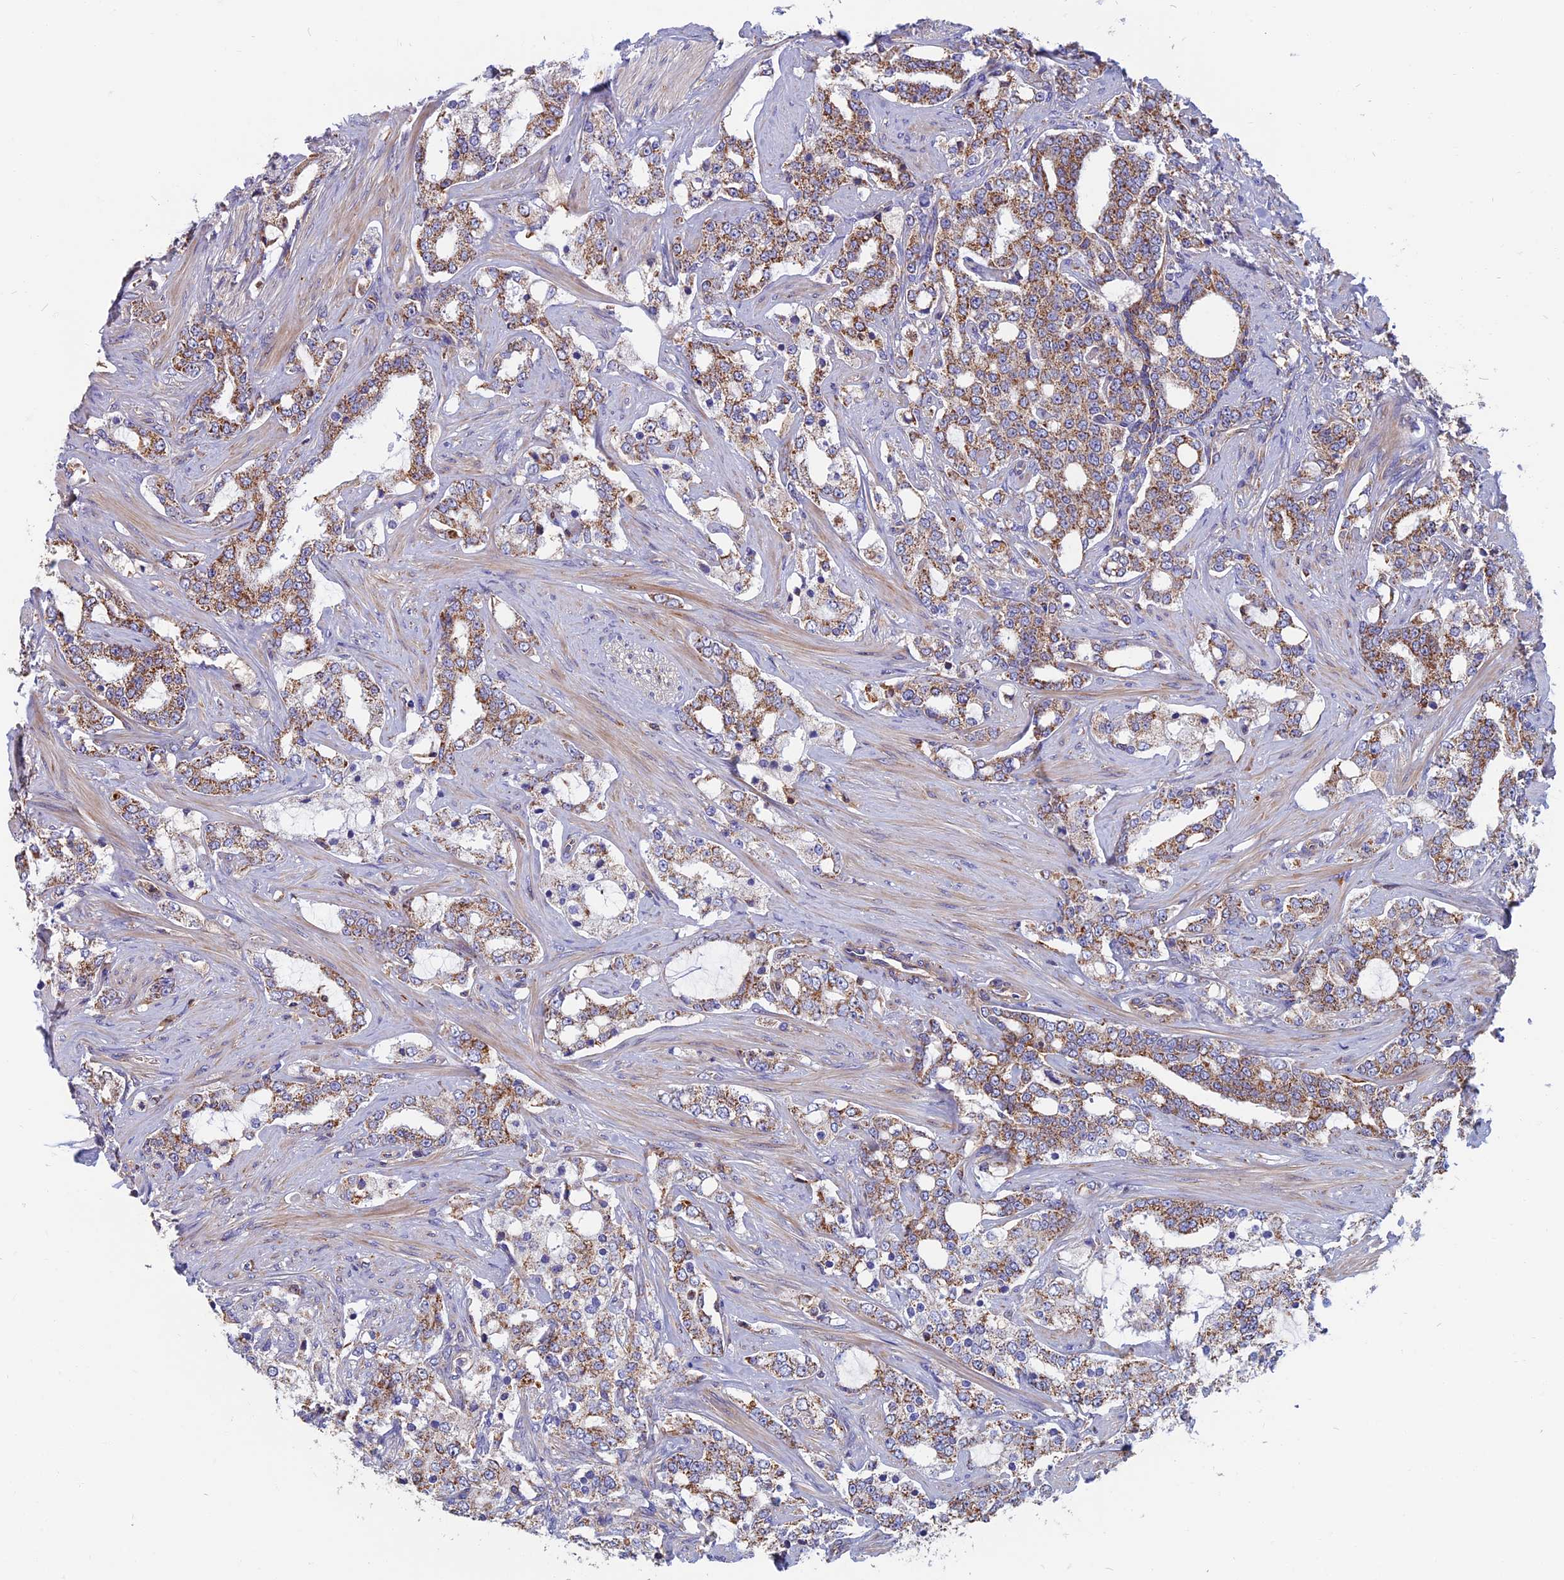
{"staining": {"intensity": "moderate", "quantity": ">75%", "location": "cytoplasmic/membranous"}, "tissue": "prostate cancer", "cell_type": "Tumor cells", "image_type": "cancer", "snomed": [{"axis": "morphology", "description": "Adenocarcinoma, High grade"}, {"axis": "topography", "description": "Prostate"}], "caption": "This is a photomicrograph of immunohistochemistry (IHC) staining of prostate cancer, which shows moderate staining in the cytoplasmic/membranous of tumor cells.", "gene": "HSD17B8", "patient": {"sex": "male", "age": 64}}